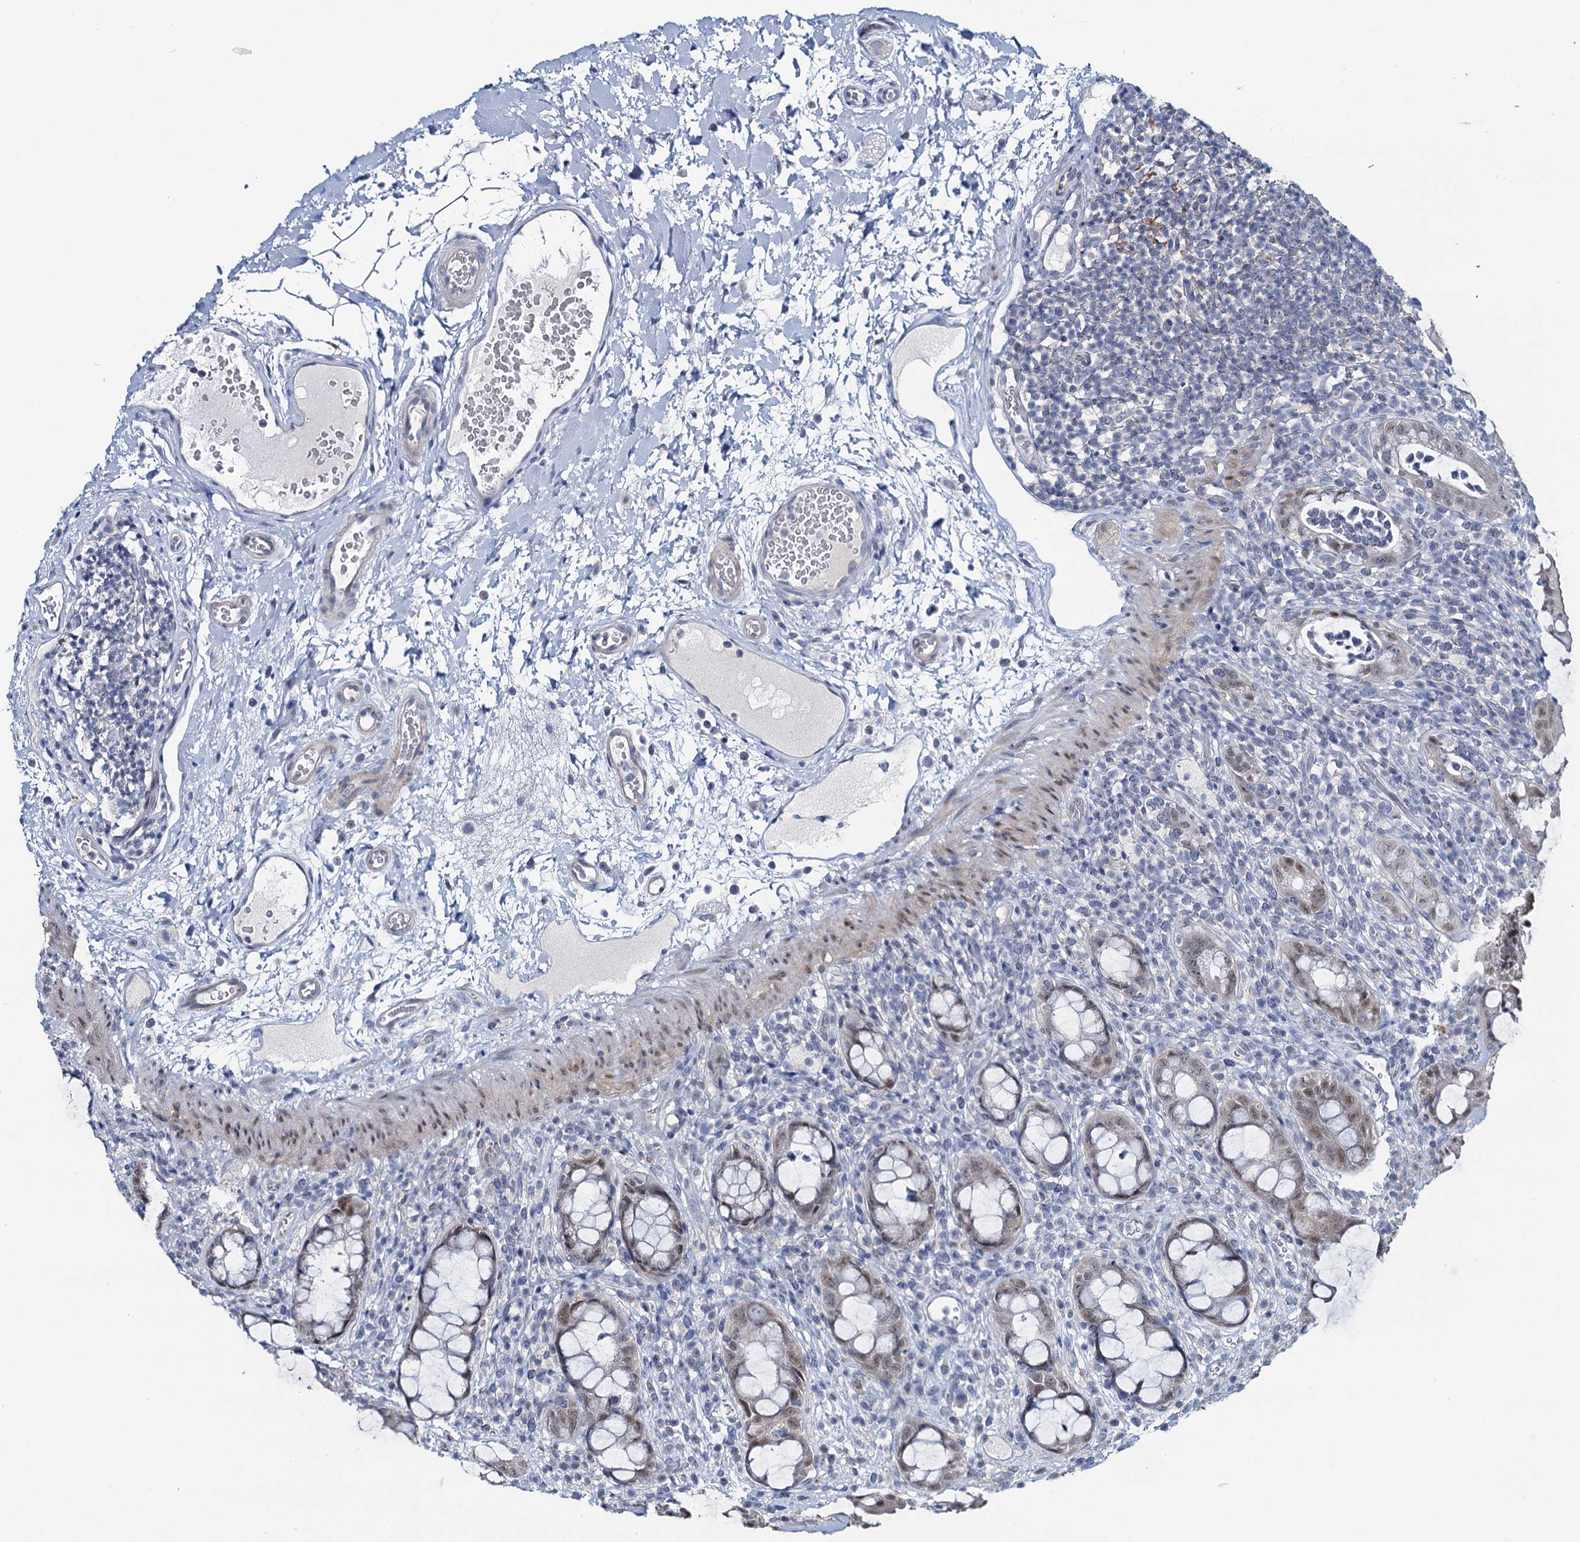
{"staining": {"intensity": "weak", "quantity": "25%-75%", "location": "cytoplasmic/membranous,nuclear"}, "tissue": "rectum", "cell_type": "Glandular cells", "image_type": "normal", "snomed": [{"axis": "morphology", "description": "Normal tissue, NOS"}, {"axis": "topography", "description": "Rectum"}], "caption": "Immunohistochemistry (IHC) of benign human rectum reveals low levels of weak cytoplasmic/membranous,nuclear staining in approximately 25%-75% of glandular cells. Using DAB (3,3'-diaminobenzidine) (brown) and hematoxylin (blue) stains, captured at high magnification using brightfield microscopy.", "gene": "TOX3", "patient": {"sex": "female", "age": 57}}